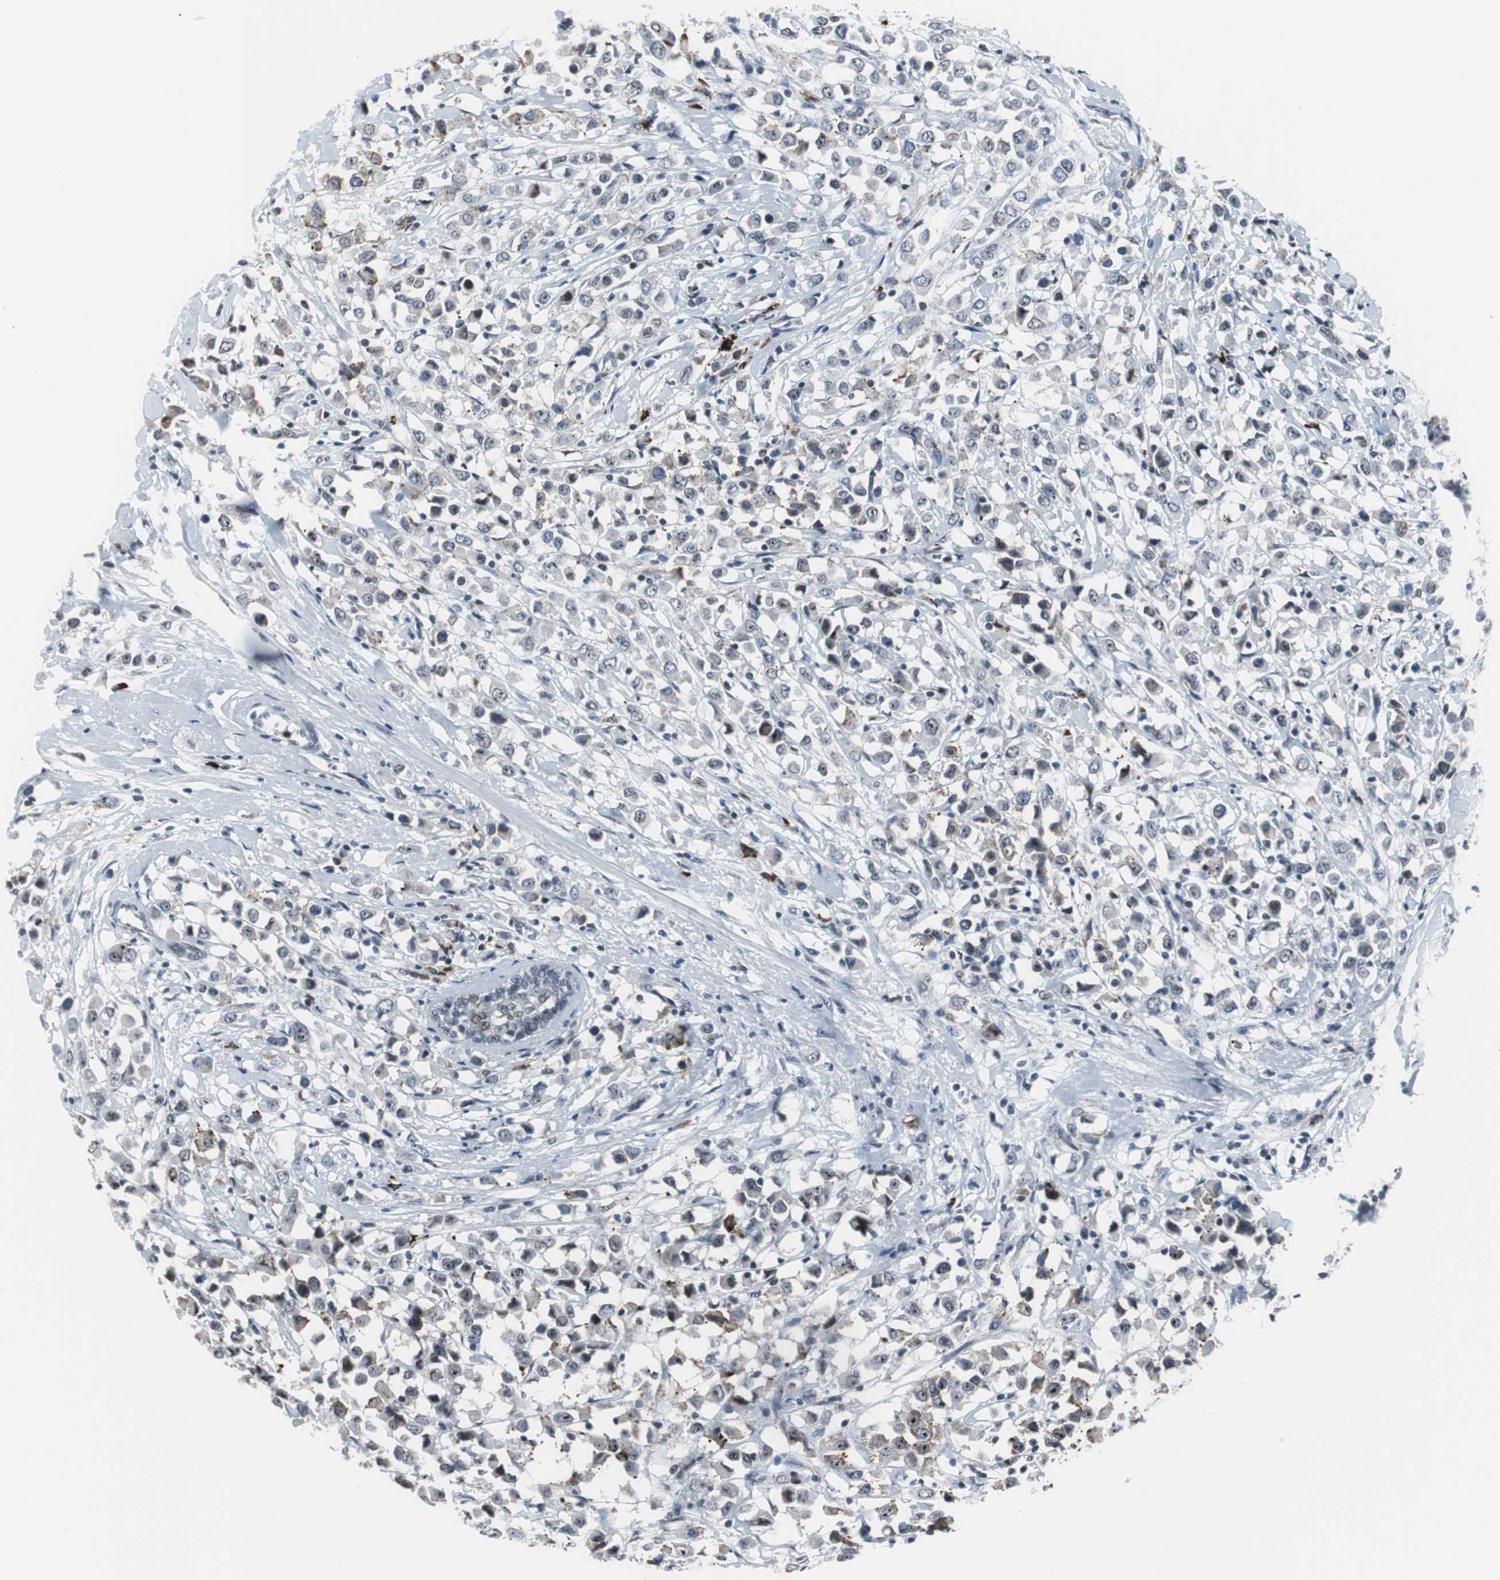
{"staining": {"intensity": "weak", "quantity": "<25%", "location": "nuclear"}, "tissue": "breast cancer", "cell_type": "Tumor cells", "image_type": "cancer", "snomed": [{"axis": "morphology", "description": "Duct carcinoma"}, {"axis": "topography", "description": "Breast"}], "caption": "High magnification brightfield microscopy of breast cancer (infiltrating ductal carcinoma) stained with DAB (brown) and counterstained with hematoxylin (blue): tumor cells show no significant expression. (DAB IHC visualized using brightfield microscopy, high magnification).", "gene": "DOK1", "patient": {"sex": "female", "age": 61}}